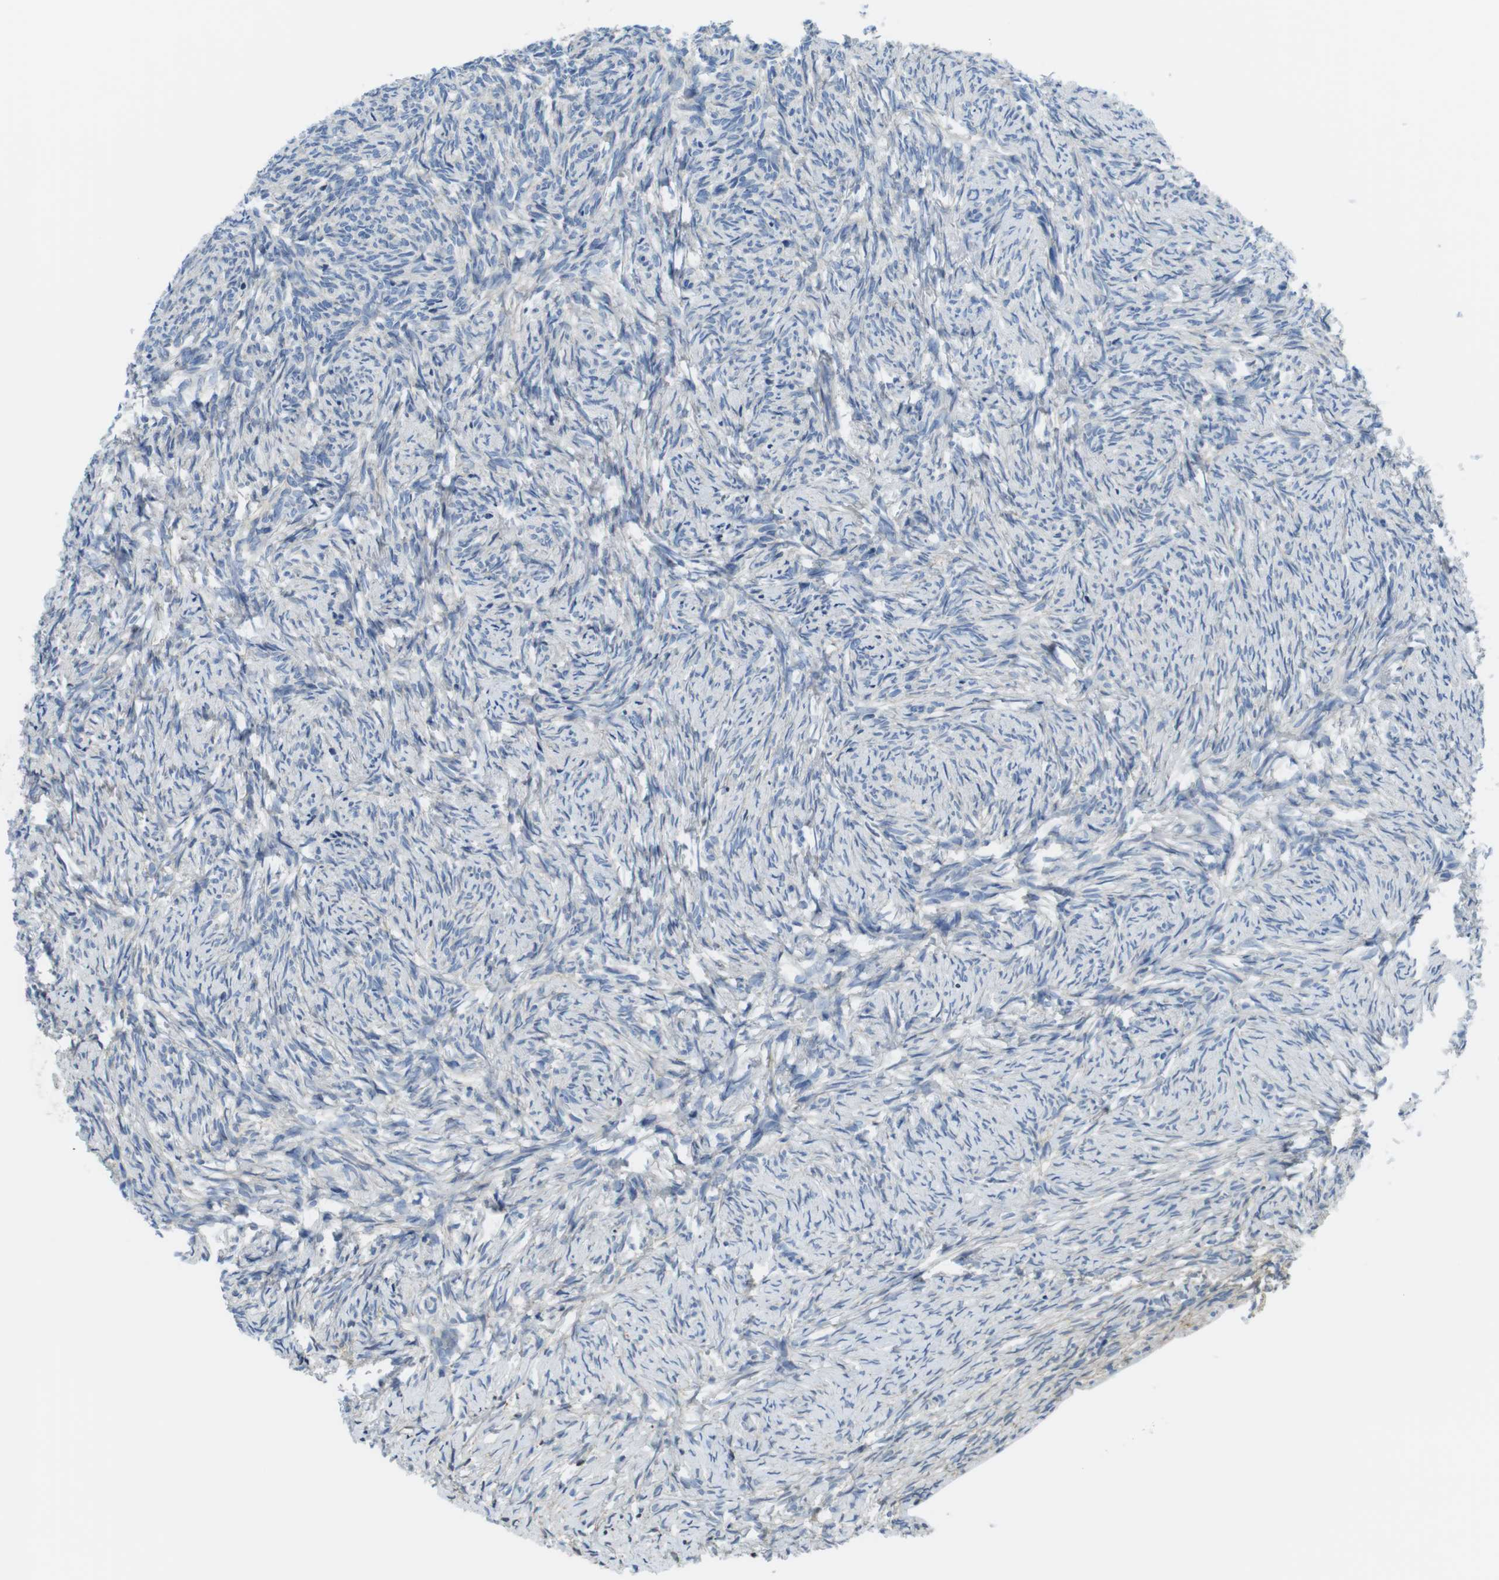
{"staining": {"intensity": "weak", "quantity": "25%-75%", "location": "cytoplasmic/membranous"}, "tissue": "ovary", "cell_type": "Follicle cells", "image_type": "normal", "snomed": [{"axis": "morphology", "description": "Normal tissue, NOS"}, {"axis": "topography", "description": "Ovary"}], "caption": "The photomicrograph displays a brown stain indicating the presence of a protein in the cytoplasmic/membranous of follicle cells in ovary.", "gene": "CDH8", "patient": {"sex": "female", "age": 60}}